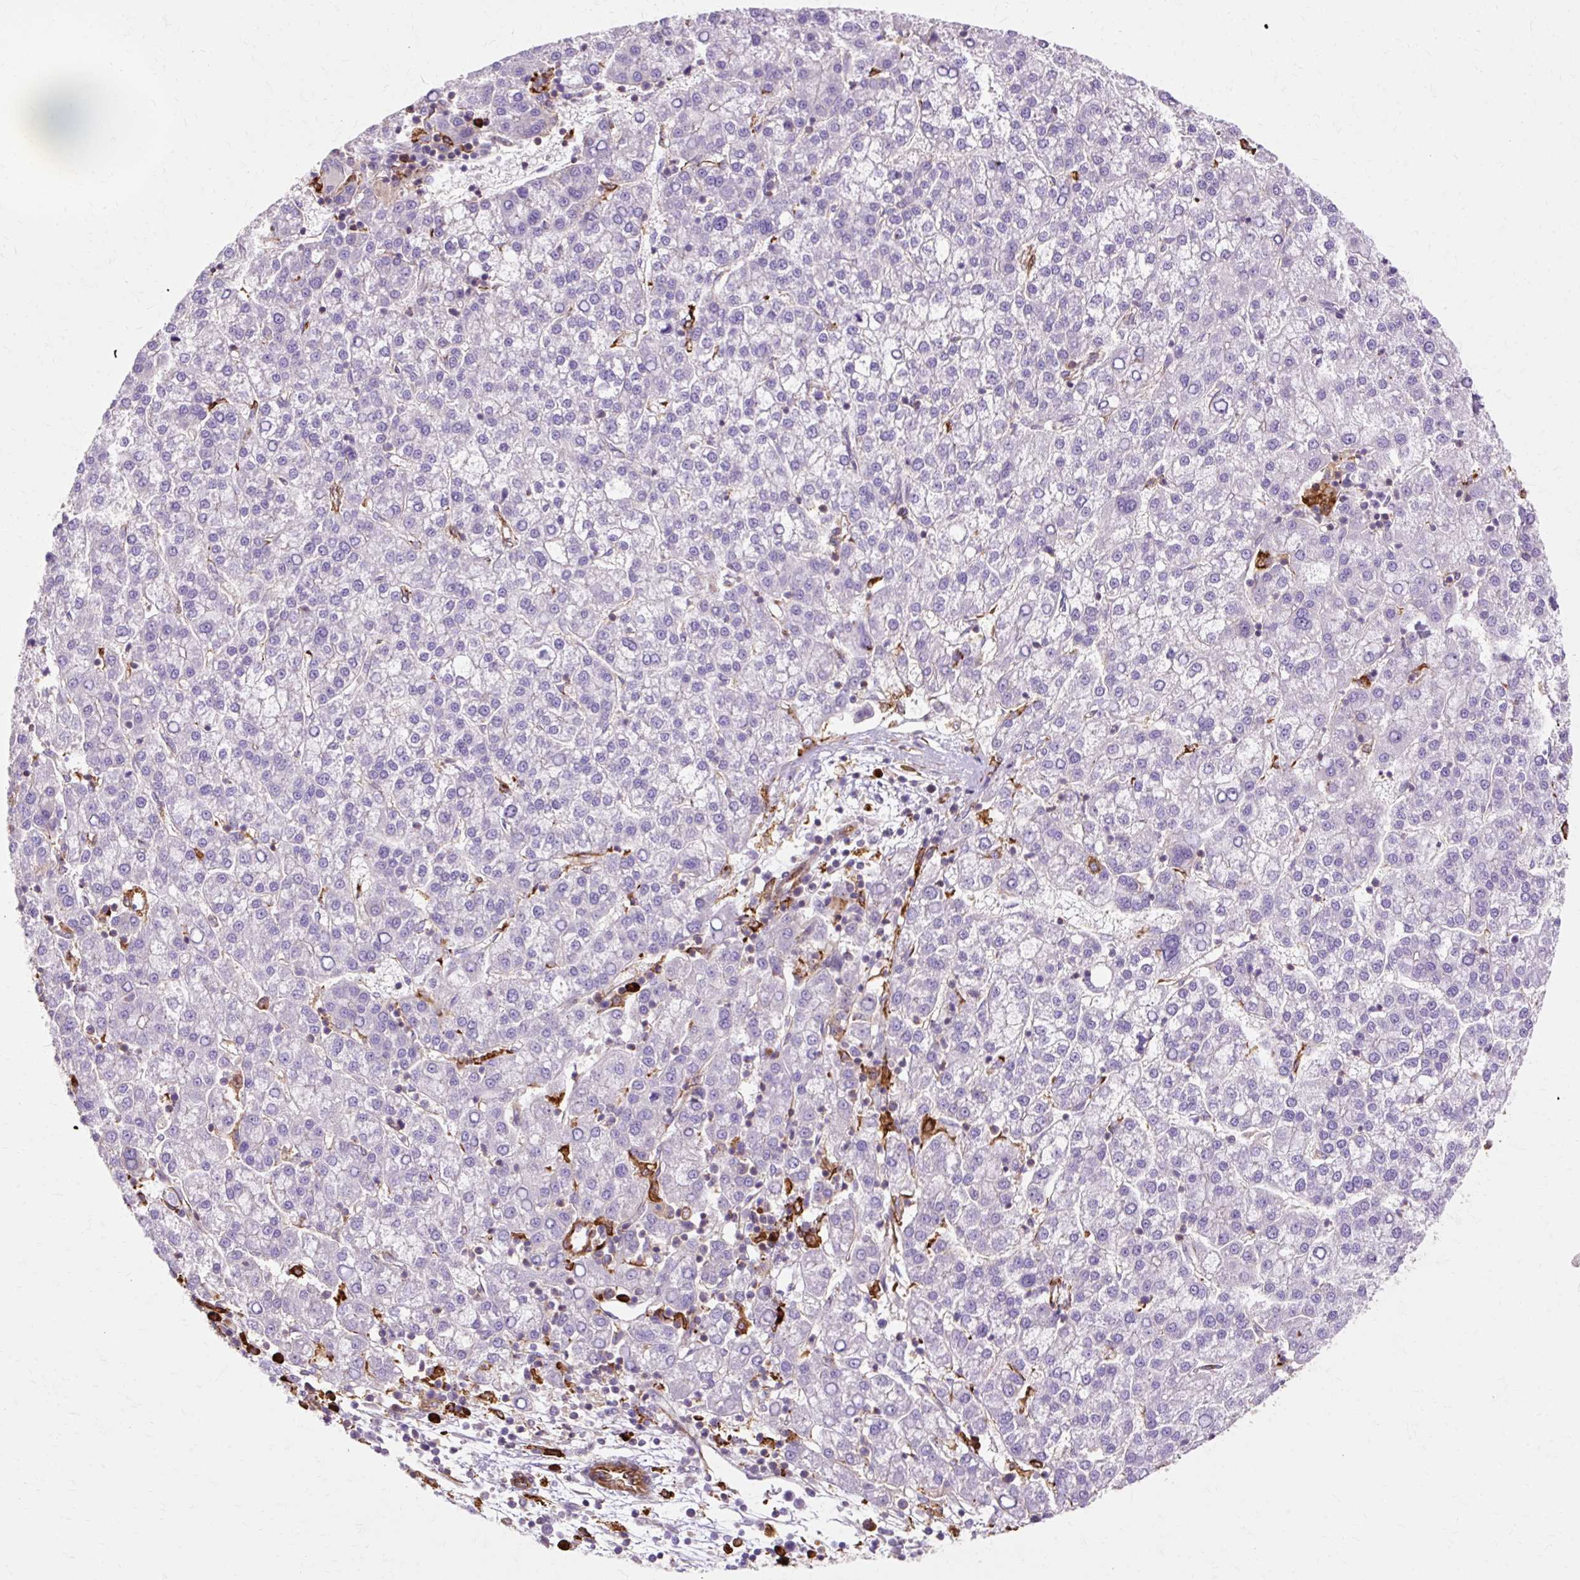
{"staining": {"intensity": "negative", "quantity": "none", "location": "none"}, "tissue": "liver cancer", "cell_type": "Tumor cells", "image_type": "cancer", "snomed": [{"axis": "morphology", "description": "Carcinoma, Hepatocellular, NOS"}, {"axis": "topography", "description": "Liver"}], "caption": "Tumor cells show no significant protein expression in liver cancer (hepatocellular carcinoma).", "gene": "TBC1D2B", "patient": {"sex": "female", "age": 58}}